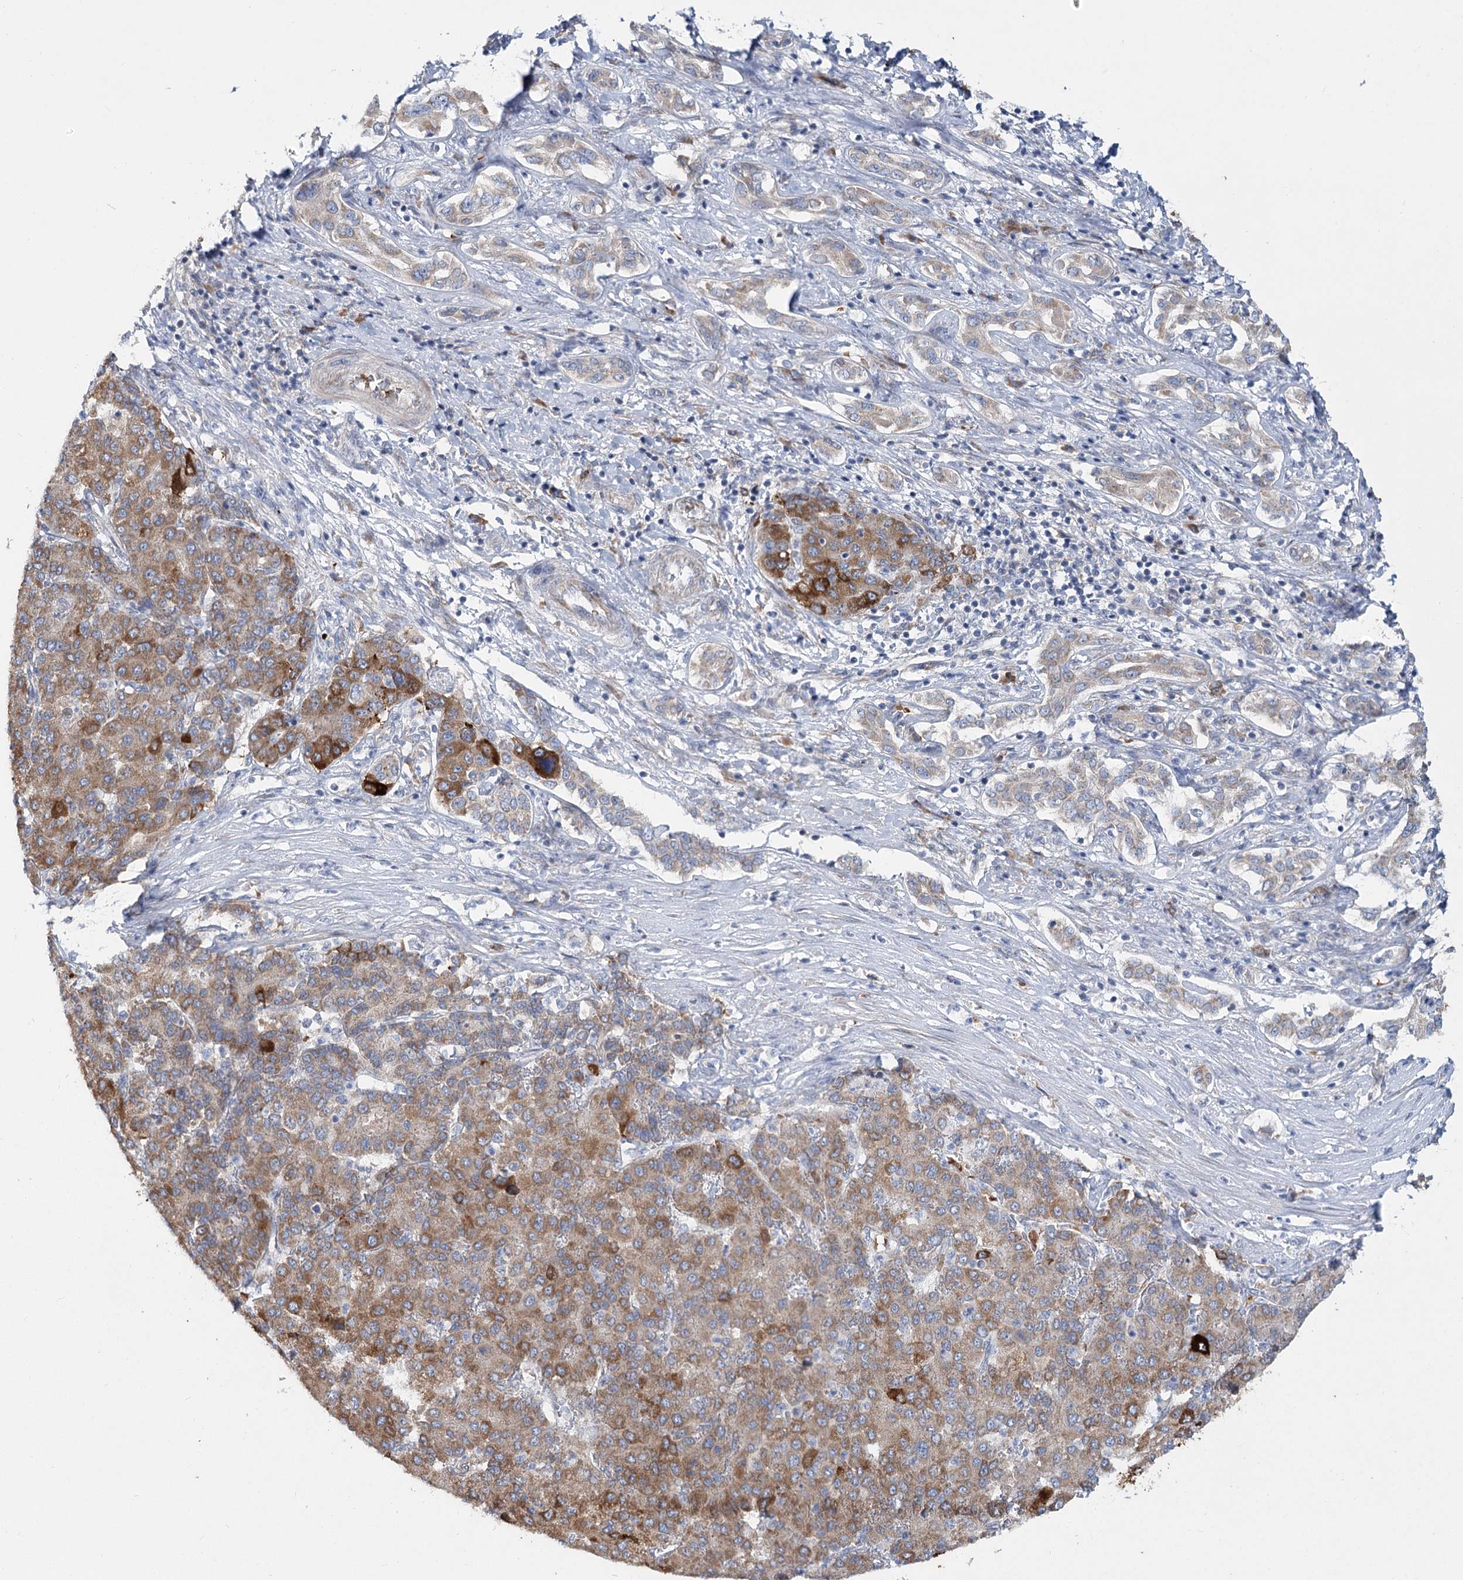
{"staining": {"intensity": "moderate", "quantity": ">75%", "location": "cytoplasmic/membranous"}, "tissue": "liver cancer", "cell_type": "Tumor cells", "image_type": "cancer", "snomed": [{"axis": "morphology", "description": "Carcinoma, Hepatocellular, NOS"}, {"axis": "topography", "description": "Liver"}], "caption": "This is an image of immunohistochemistry staining of liver cancer (hepatocellular carcinoma), which shows moderate expression in the cytoplasmic/membranous of tumor cells.", "gene": "CIB4", "patient": {"sex": "male", "age": 65}}